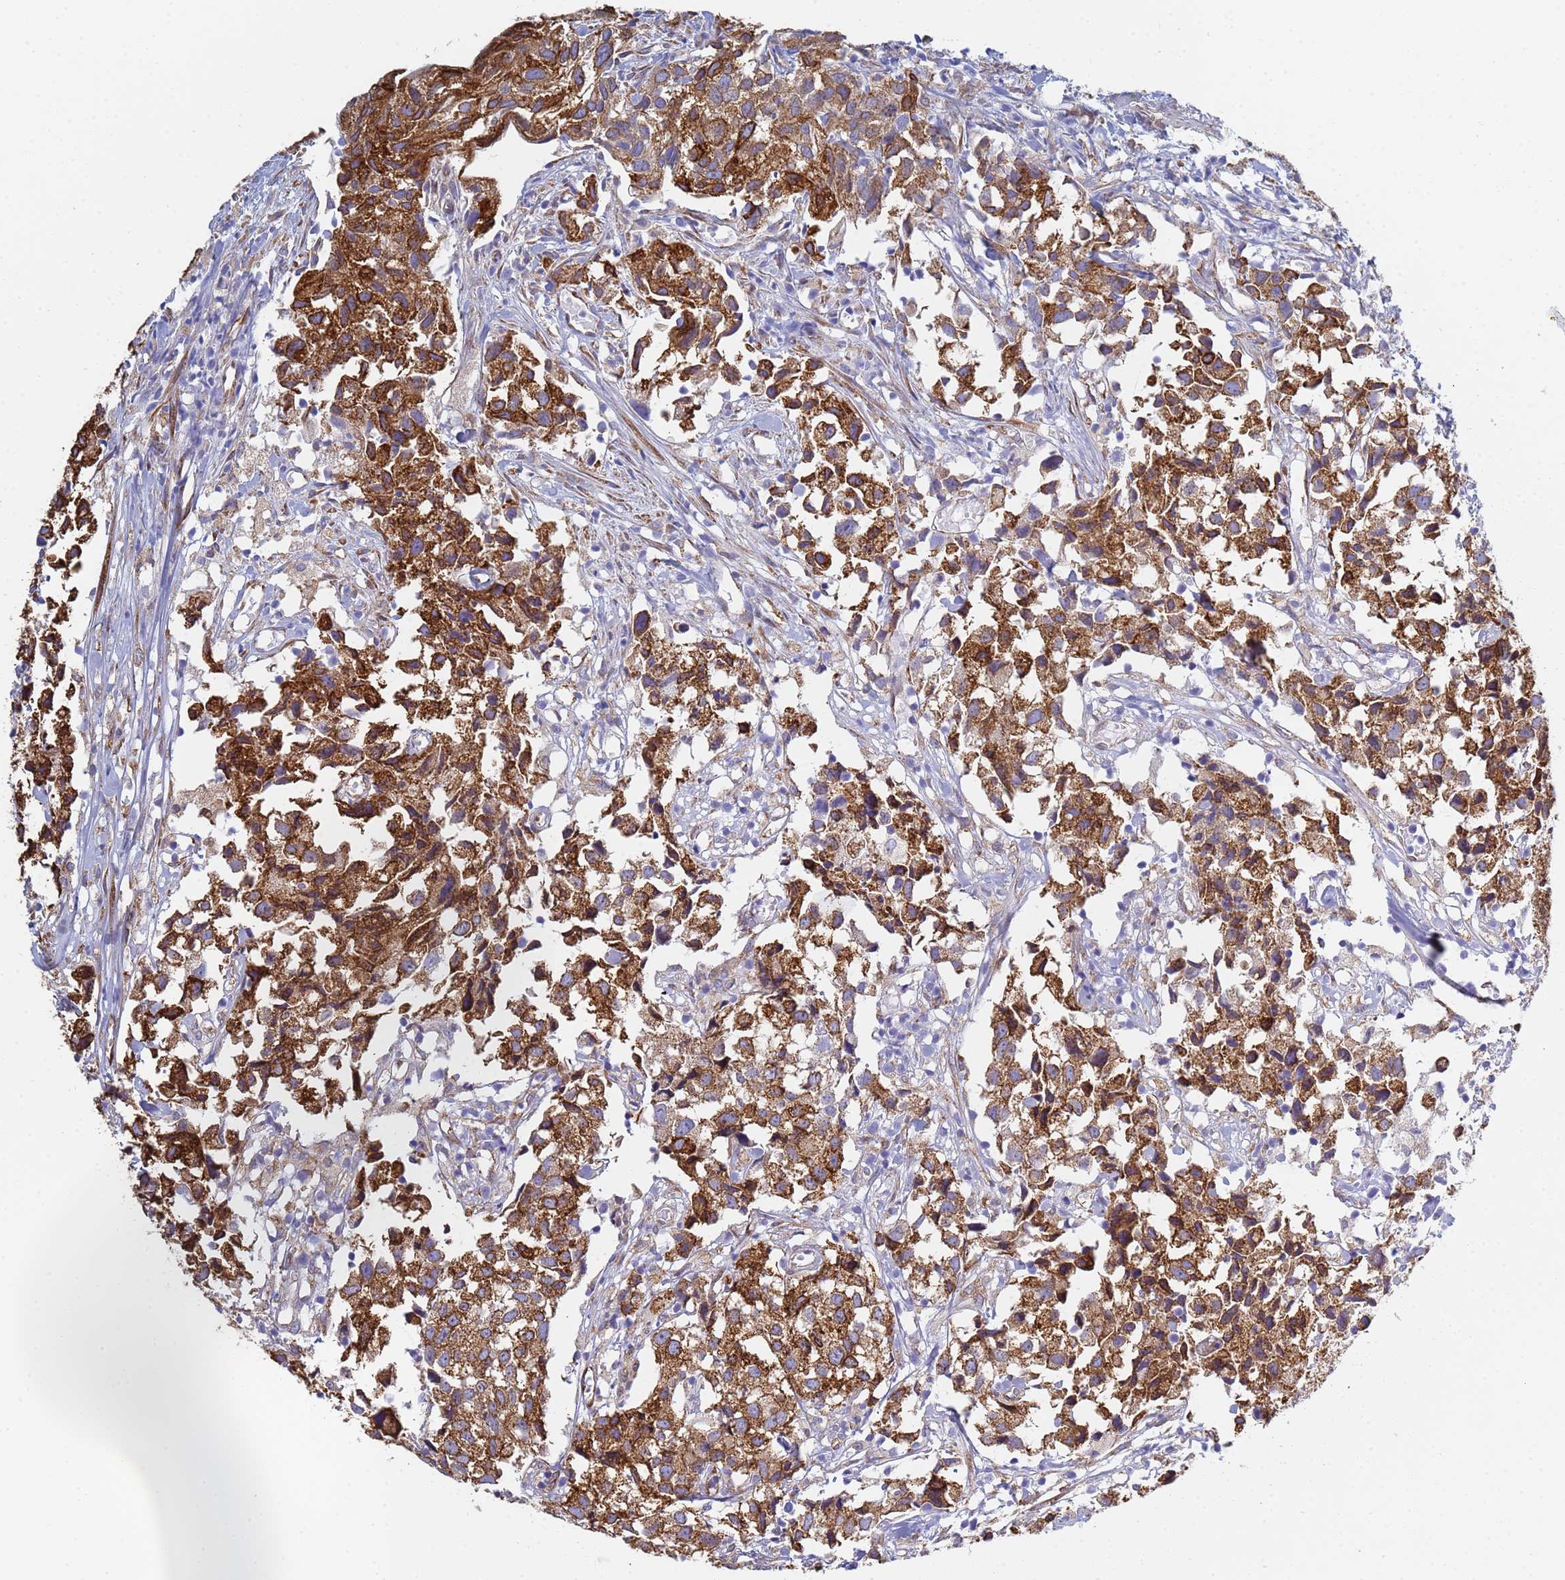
{"staining": {"intensity": "strong", "quantity": ">75%", "location": "cytoplasmic/membranous"}, "tissue": "urothelial cancer", "cell_type": "Tumor cells", "image_type": "cancer", "snomed": [{"axis": "morphology", "description": "Urothelial carcinoma, High grade"}, {"axis": "topography", "description": "Urinary bladder"}], "caption": "Immunohistochemistry histopathology image of urothelial cancer stained for a protein (brown), which exhibits high levels of strong cytoplasmic/membranous staining in about >75% of tumor cells.", "gene": "GDAP2", "patient": {"sex": "female", "age": 75}}